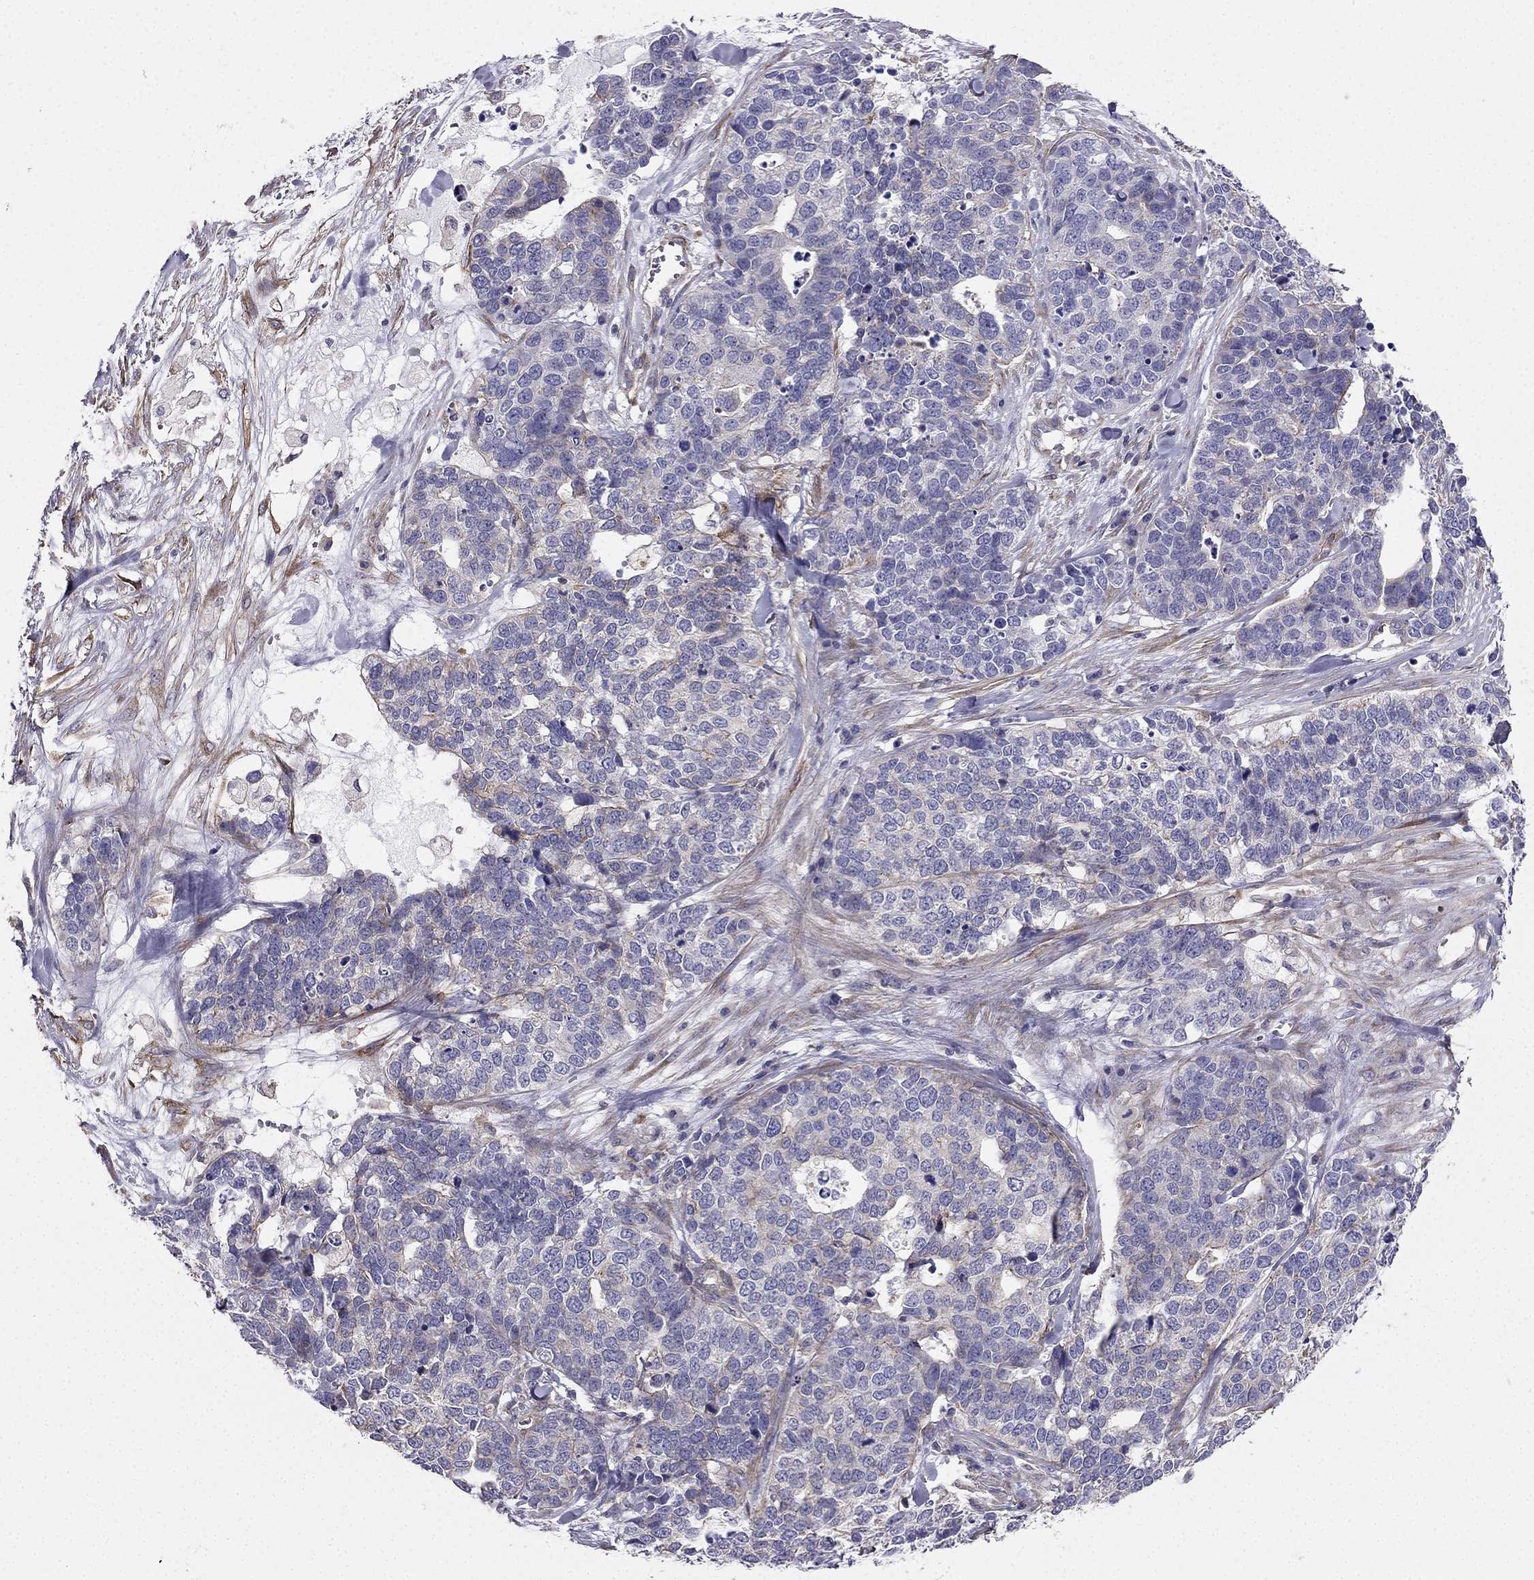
{"staining": {"intensity": "weak", "quantity": "<25%", "location": "cytoplasmic/membranous"}, "tissue": "ovarian cancer", "cell_type": "Tumor cells", "image_type": "cancer", "snomed": [{"axis": "morphology", "description": "Carcinoma, endometroid"}, {"axis": "topography", "description": "Ovary"}], "caption": "DAB immunohistochemical staining of human endometroid carcinoma (ovarian) demonstrates no significant positivity in tumor cells. (IHC, brightfield microscopy, high magnification).", "gene": "ENOX1", "patient": {"sex": "female", "age": 65}}